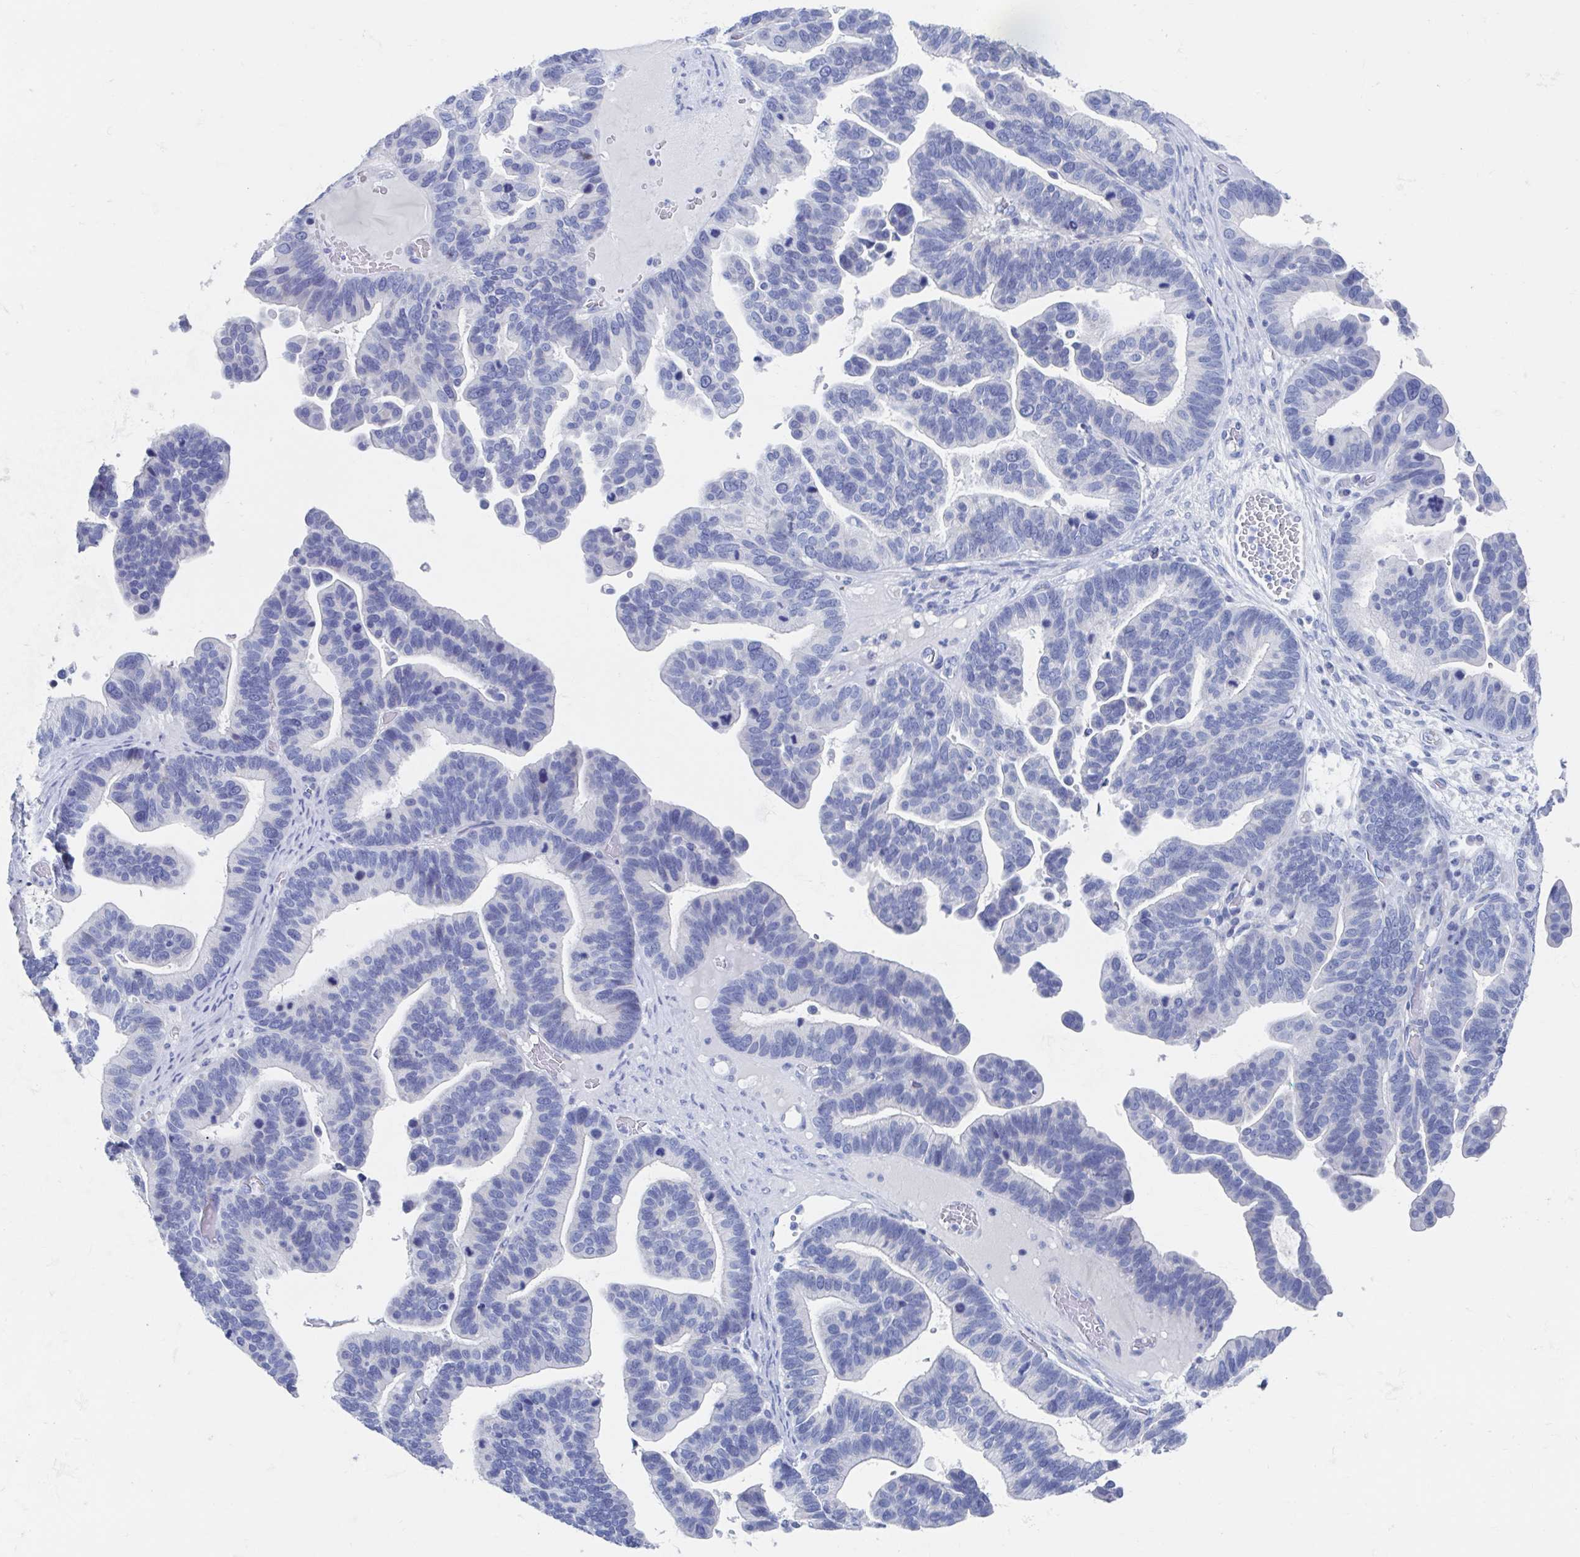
{"staining": {"intensity": "negative", "quantity": "none", "location": "none"}, "tissue": "ovarian cancer", "cell_type": "Tumor cells", "image_type": "cancer", "snomed": [{"axis": "morphology", "description": "Cystadenocarcinoma, serous, NOS"}, {"axis": "topography", "description": "Ovary"}], "caption": "High magnification brightfield microscopy of serous cystadenocarcinoma (ovarian) stained with DAB (brown) and counterstained with hematoxylin (blue): tumor cells show no significant staining. (IHC, brightfield microscopy, high magnification).", "gene": "SHCBP1L", "patient": {"sex": "female", "age": 56}}